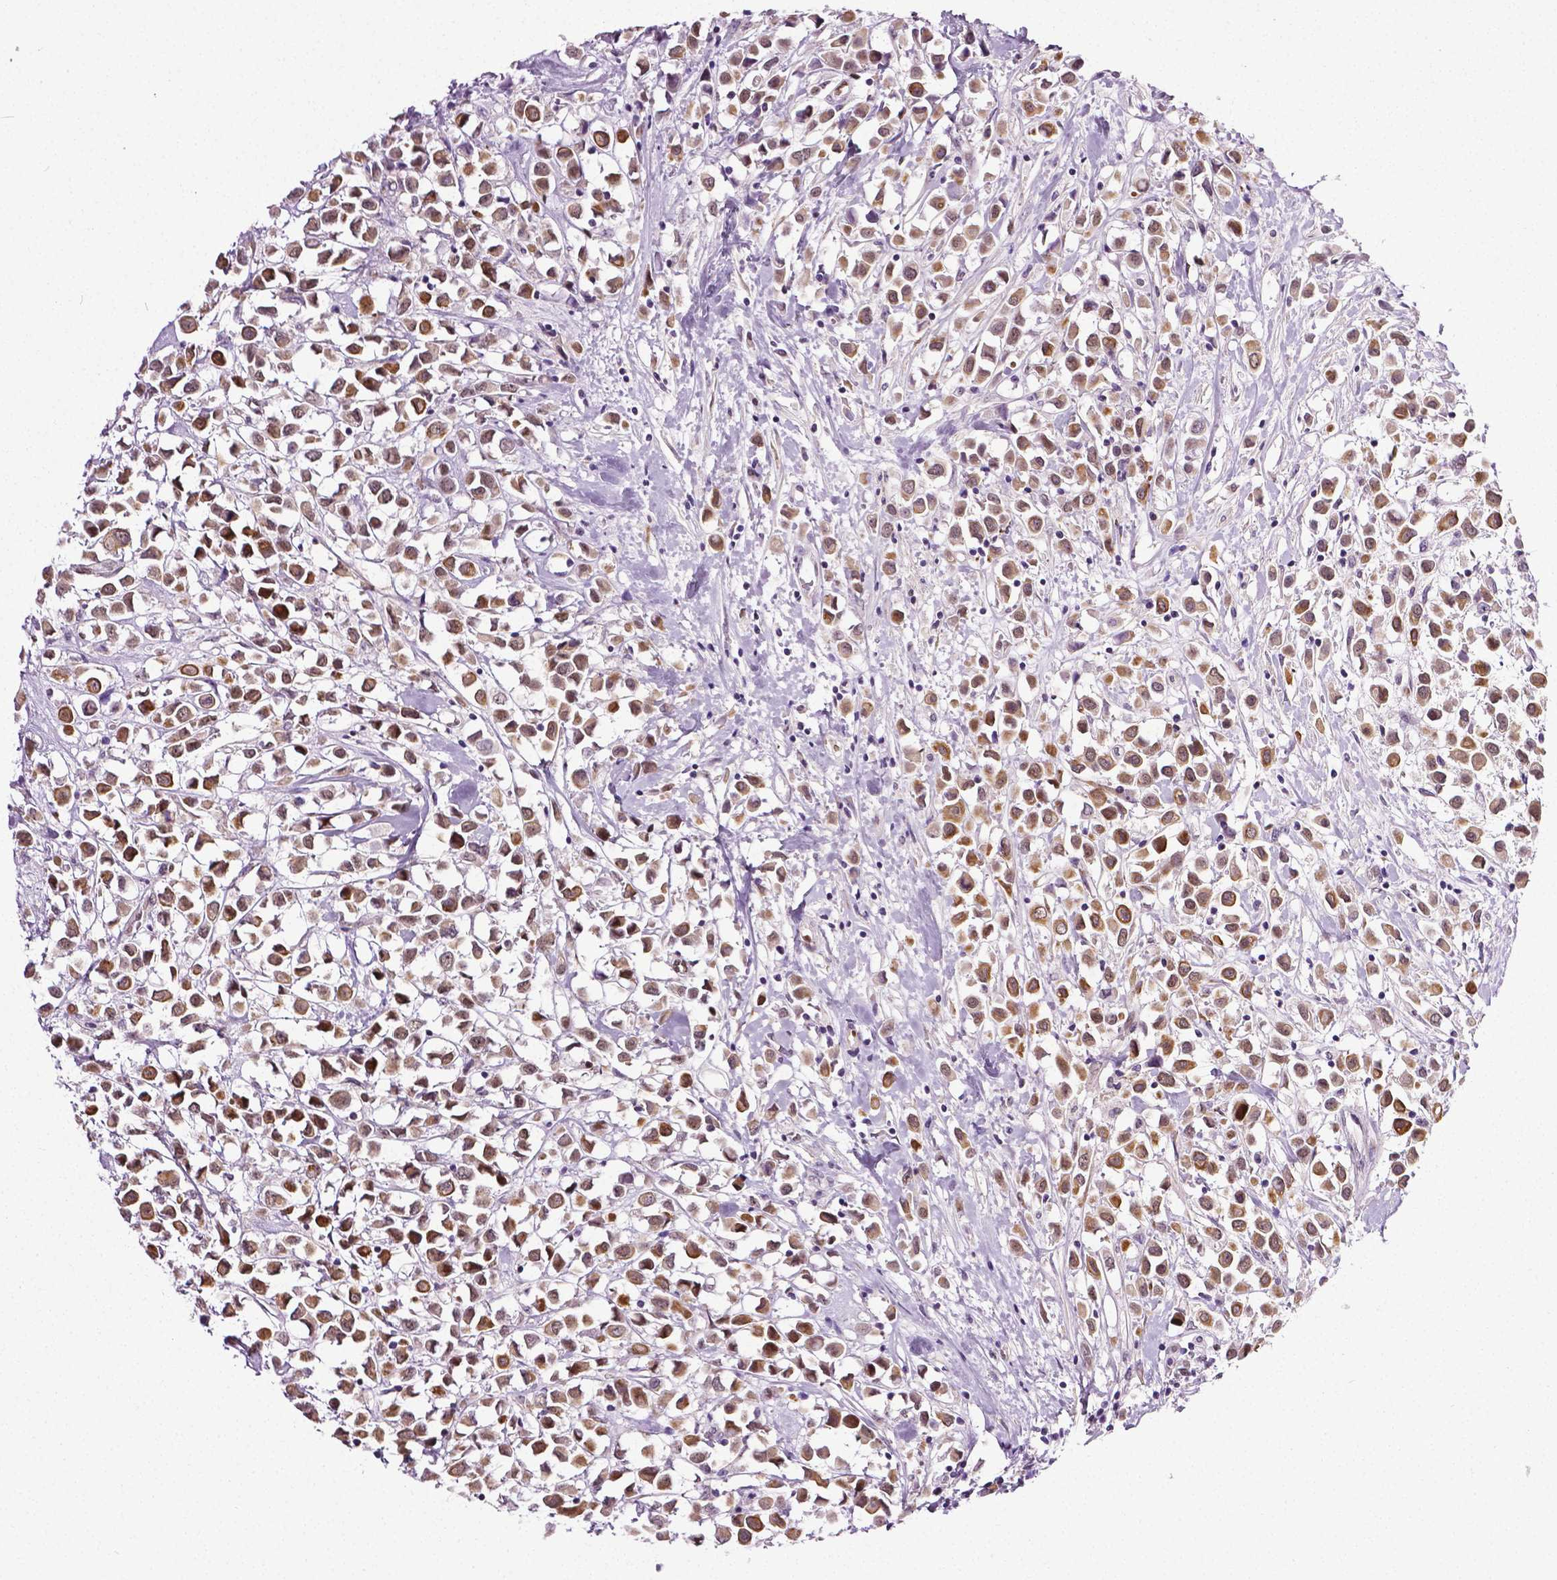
{"staining": {"intensity": "moderate", "quantity": ">75%", "location": "cytoplasmic/membranous"}, "tissue": "breast cancer", "cell_type": "Tumor cells", "image_type": "cancer", "snomed": [{"axis": "morphology", "description": "Duct carcinoma"}, {"axis": "topography", "description": "Breast"}], "caption": "Moderate cytoplasmic/membranous positivity is identified in approximately >75% of tumor cells in invasive ductal carcinoma (breast).", "gene": "PTGER3", "patient": {"sex": "female", "age": 61}}